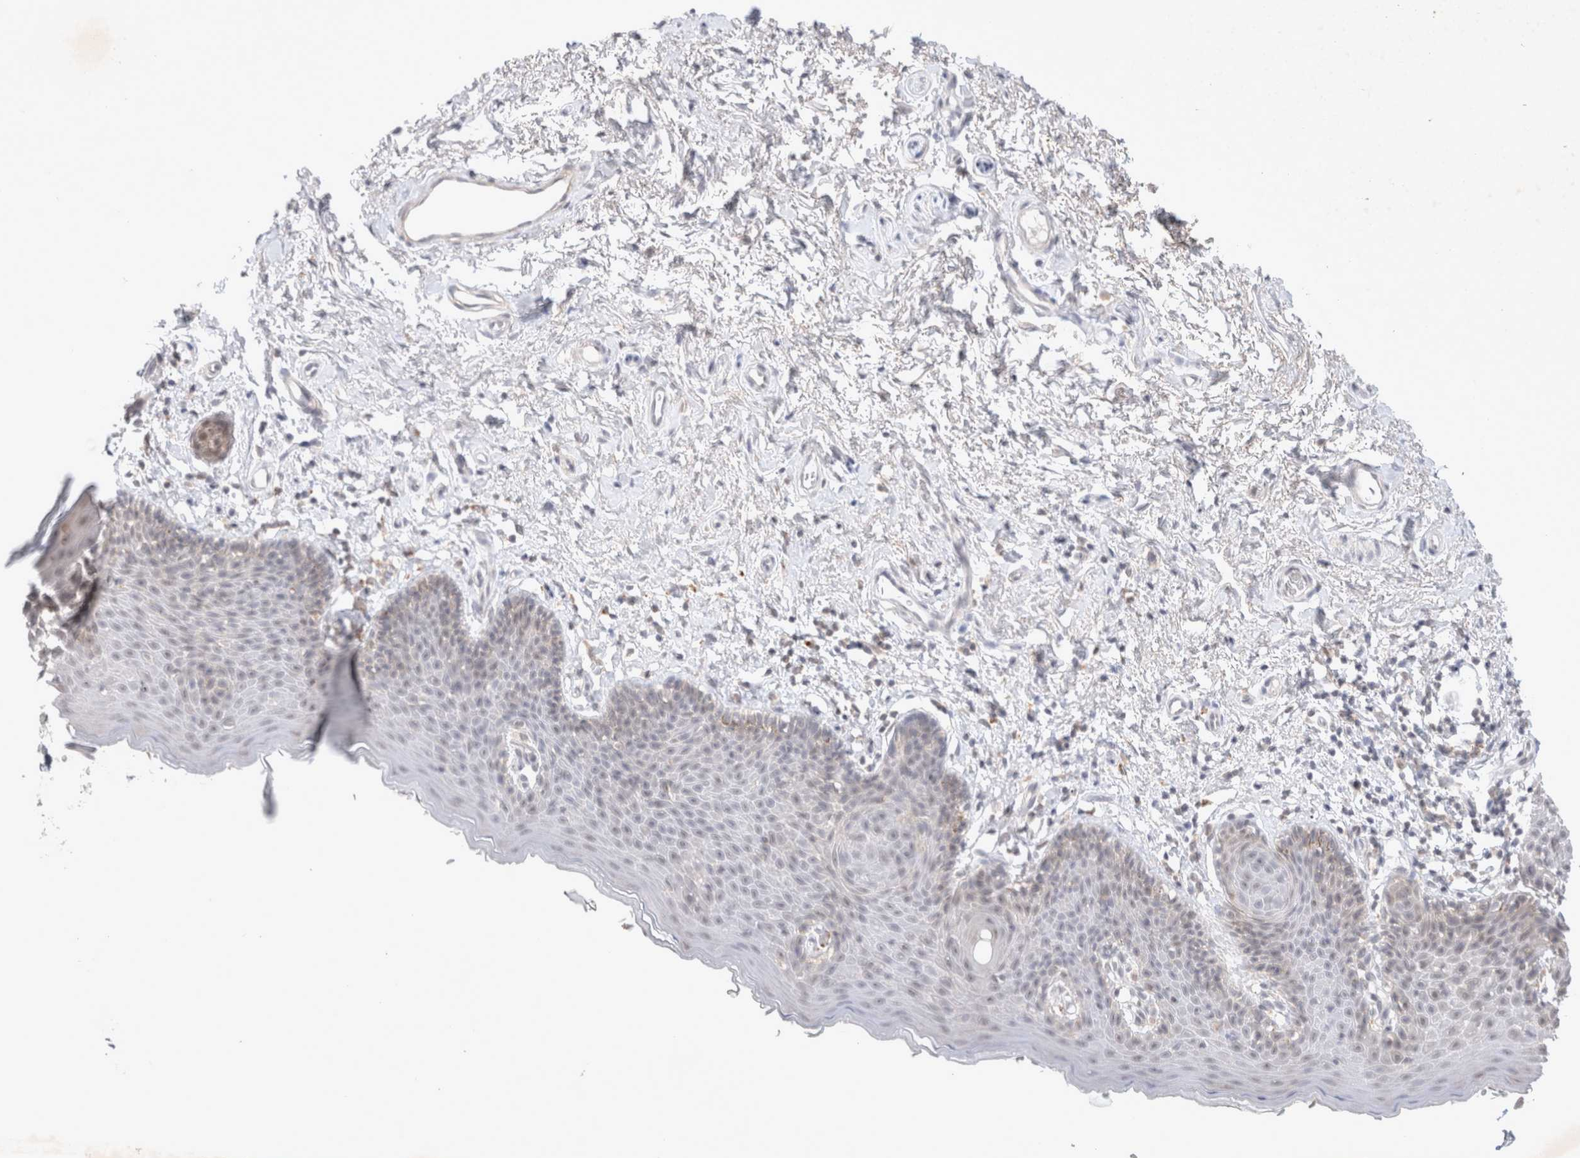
{"staining": {"intensity": "weak", "quantity": "<25%", "location": "nuclear"}, "tissue": "skin", "cell_type": "Epidermal cells", "image_type": "normal", "snomed": [{"axis": "morphology", "description": "Normal tissue, NOS"}, {"axis": "topography", "description": "Vulva"}], "caption": "A photomicrograph of human skin is negative for staining in epidermal cells.", "gene": "FBXO42", "patient": {"sex": "female", "age": 66}}